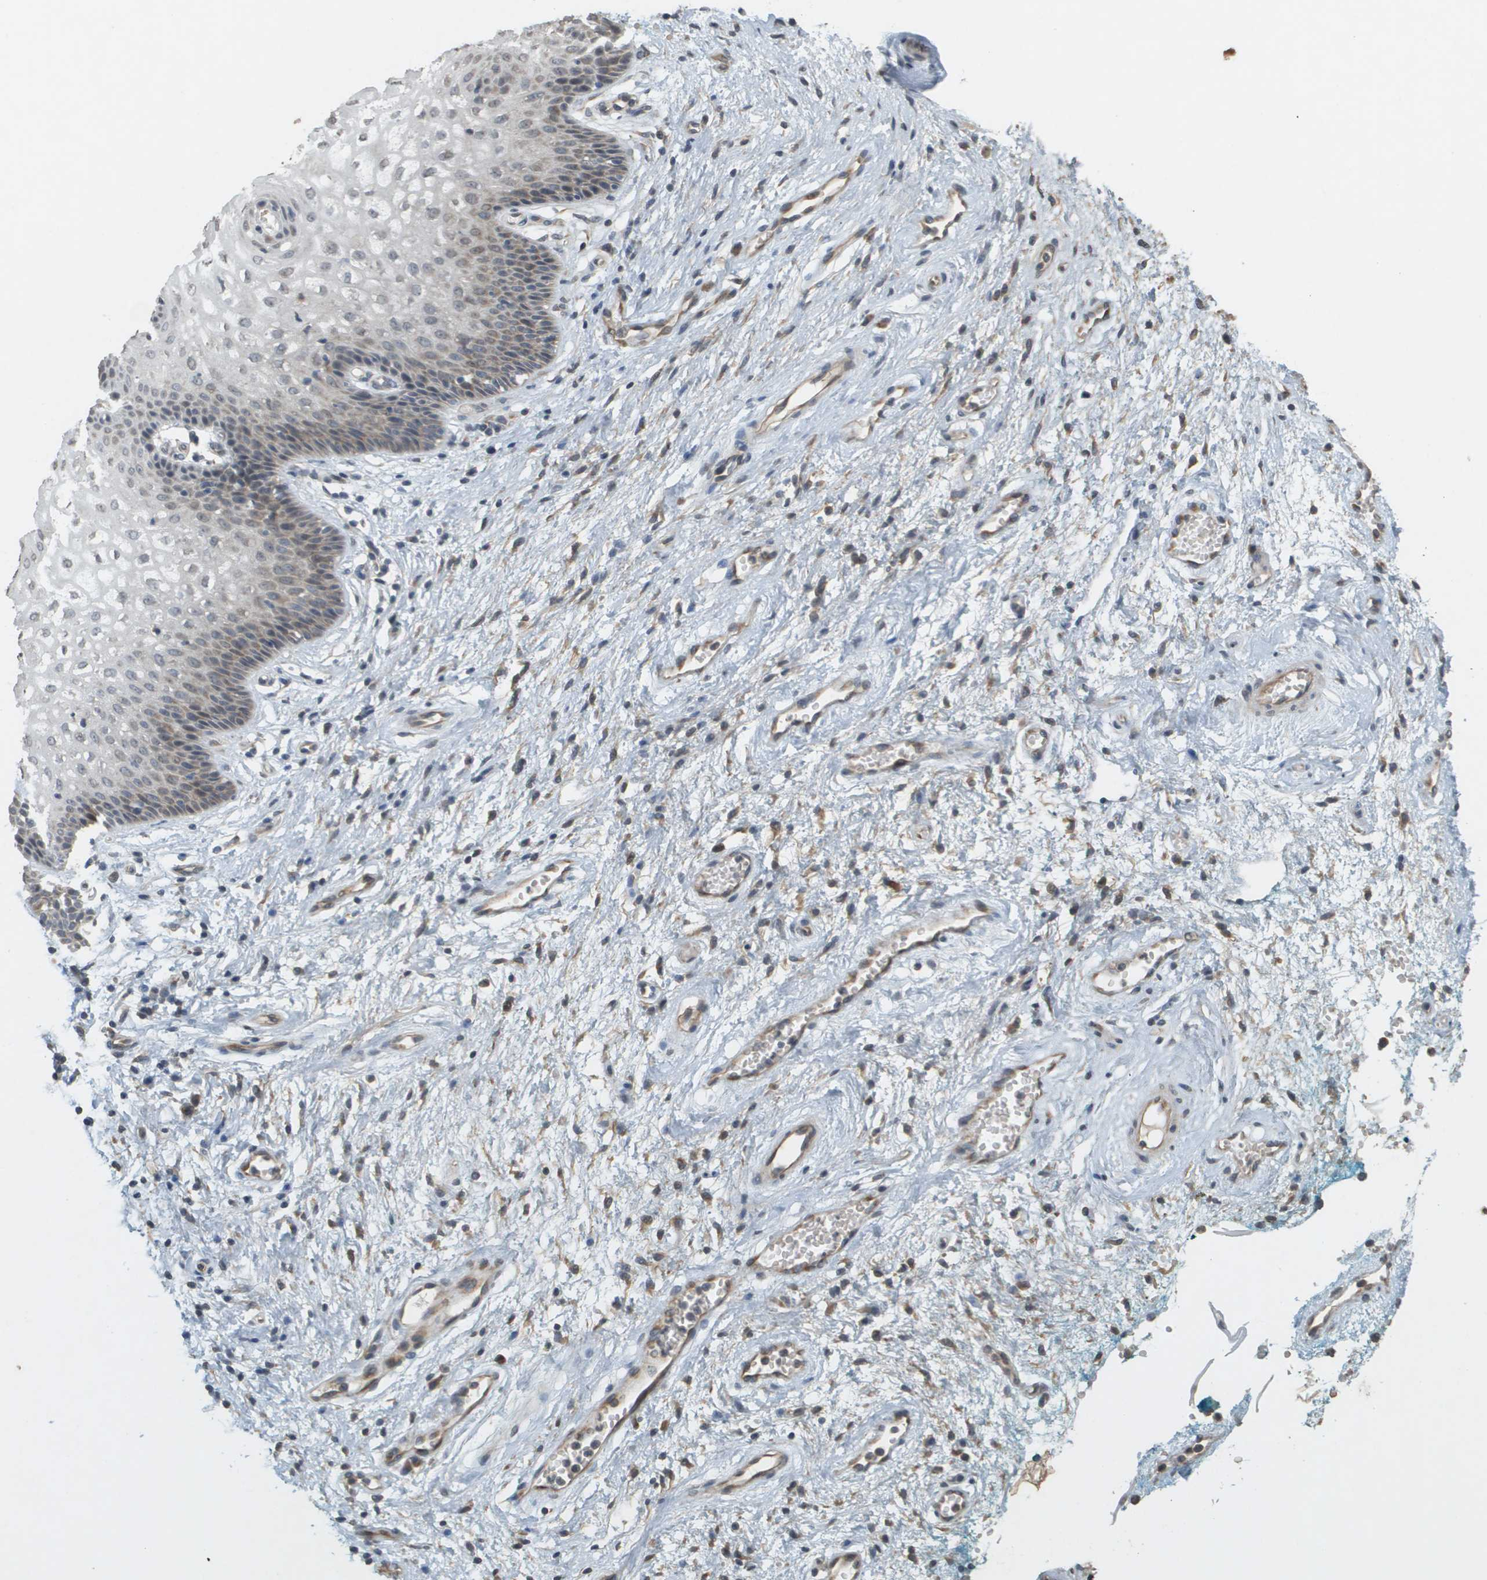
{"staining": {"intensity": "moderate", "quantity": "<25%", "location": "cytoplasmic/membranous"}, "tissue": "vagina", "cell_type": "Squamous epithelial cells", "image_type": "normal", "snomed": [{"axis": "morphology", "description": "Normal tissue, NOS"}, {"axis": "topography", "description": "Vagina"}], "caption": "This image reveals immunohistochemistry staining of normal vagina, with low moderate cytoplasmic/membranous positivity in about <25% of squamous epithelial cells.", "gene": "RAB21", "patient": {"sex": "female", "age": 34}}